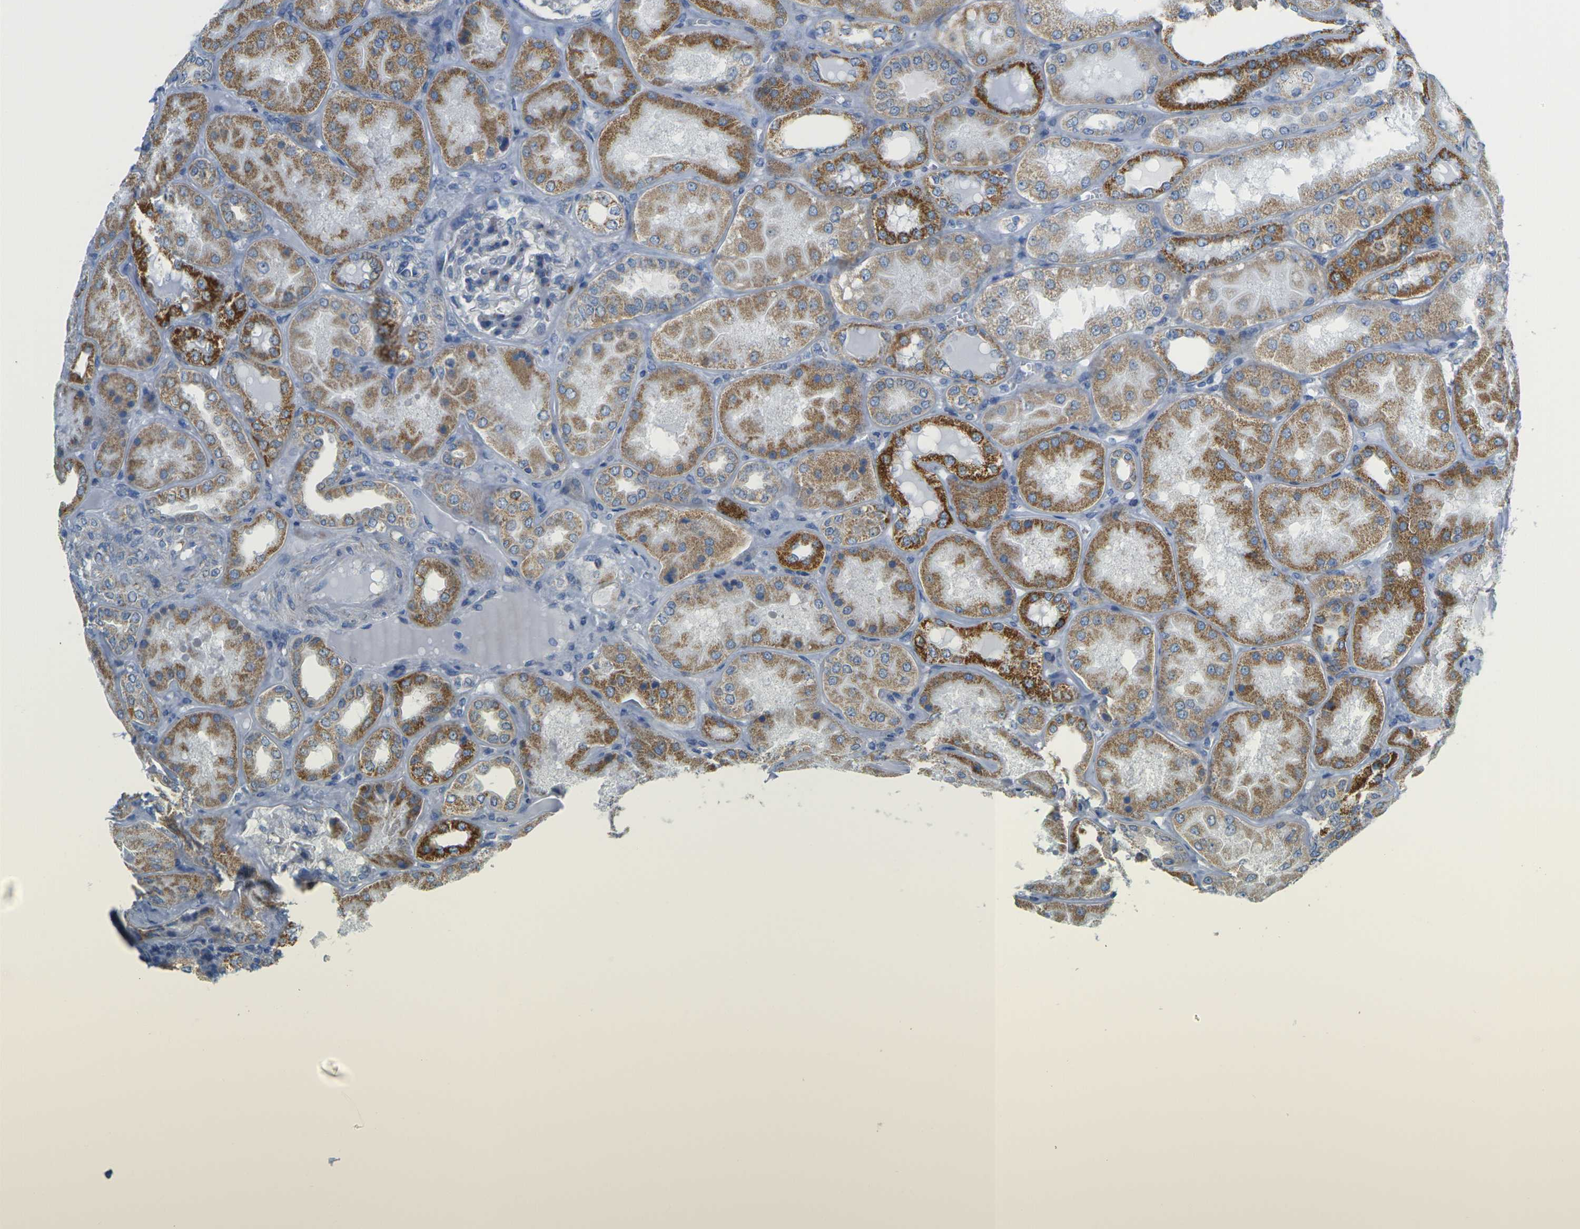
{"staining": {"intensity": "negative", "quantity": "none", "location": "none"}, "tissue": "kidney", "cell_type": "Cells in glomeruli", "image_type": "normal", "snomed": [{"axis": "morphology", "description": "Normal tissue, NOS"}, {"axis": "topography", "description": "Kidney"}], "caption": "Histopathology image shows no protein staining in cells in glomeruli of unremarkable kidney.", "gene": "TMEM204", "patient": {"sex": "female", "age": 56}}